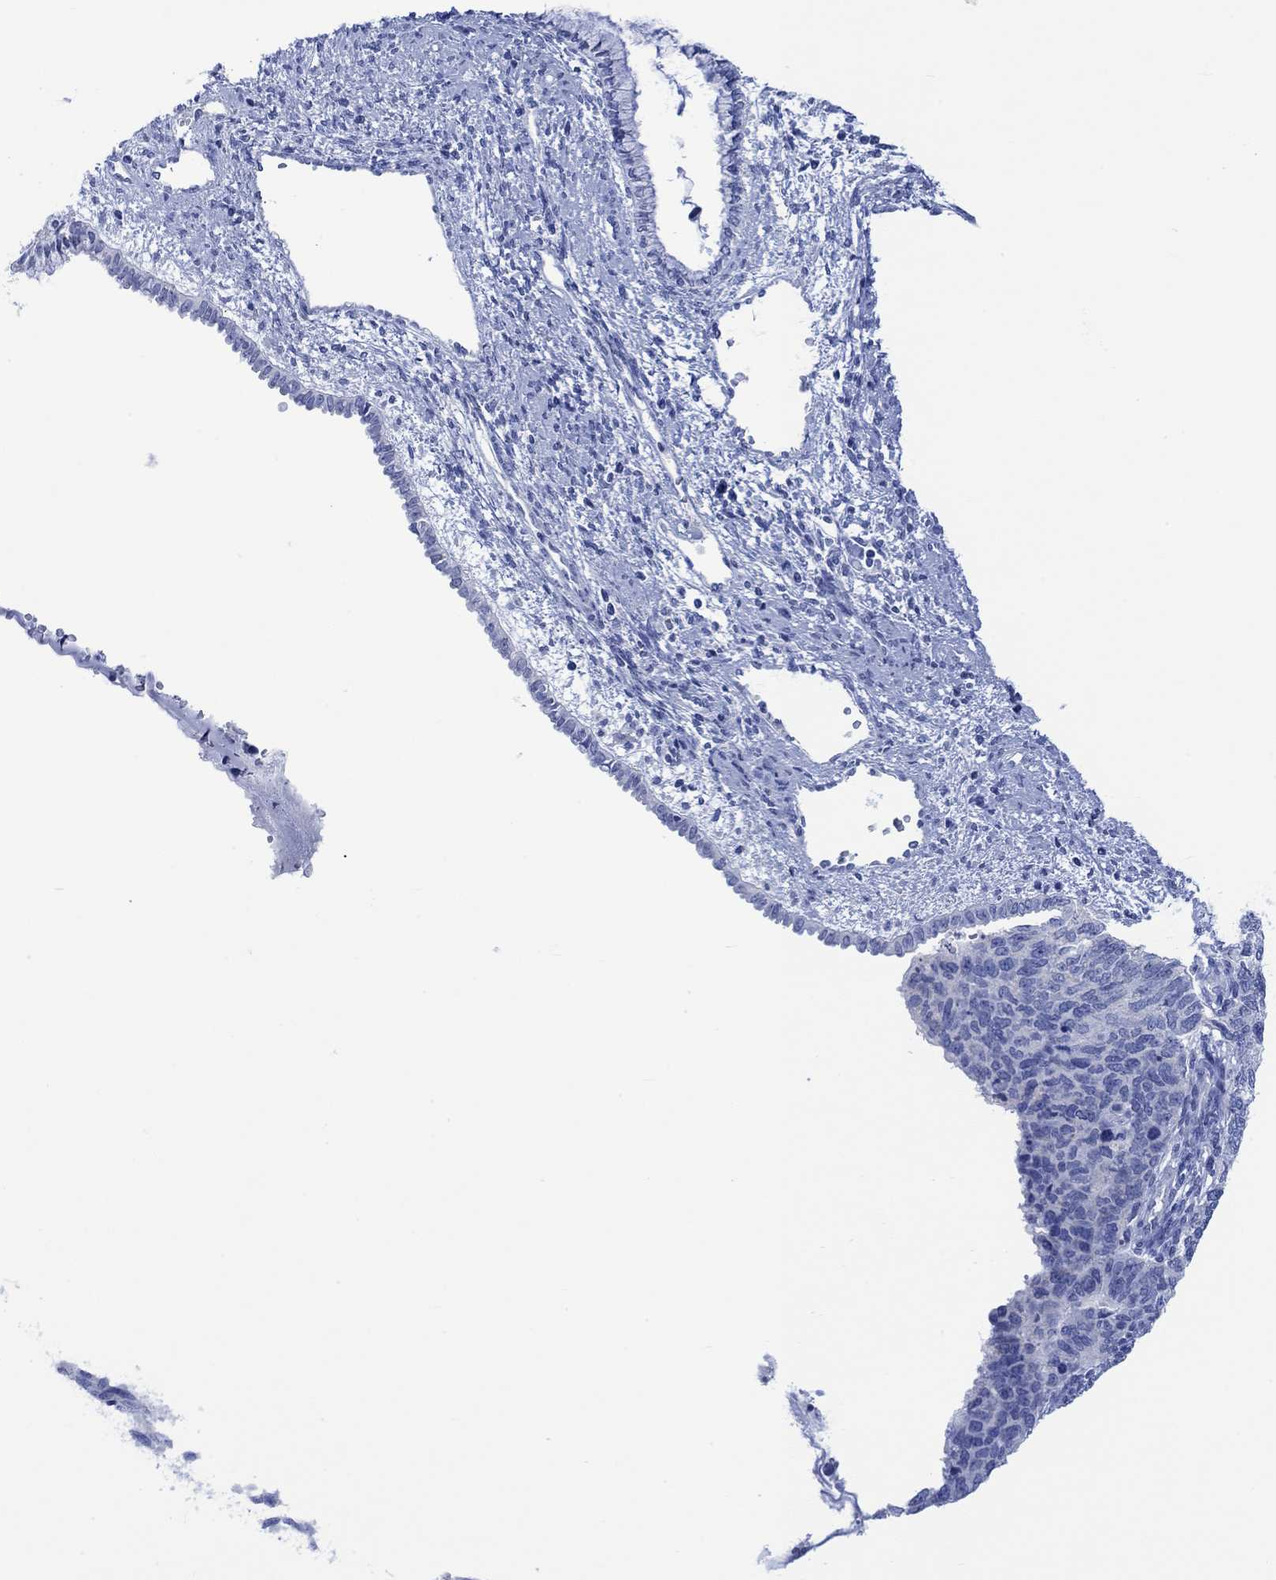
{"staining": {"intensity": "negative", "quantity": "none", "location": "none"}, "tissue": "cervical cancer", "cell_type": "Tumor cells", "image_type": "cancer", "snomed": [{"axis": "morphology", "description": "Squamous cell carcinoma, NOS"}, {"axis": "topography", "description": "Cervix"}], "caption": "Immunohistochemistry (IHC) photomicrograph of neoplastic tissue: human cervical cancer stained with DAB reveals no significant protein positivity in tumor cells. (DAB immunohistochemistry (IHC) visualized using brightfield microscopy, high magnification).", "gene": "CALCA", "patient": {"sex": "female", "age": 63}}